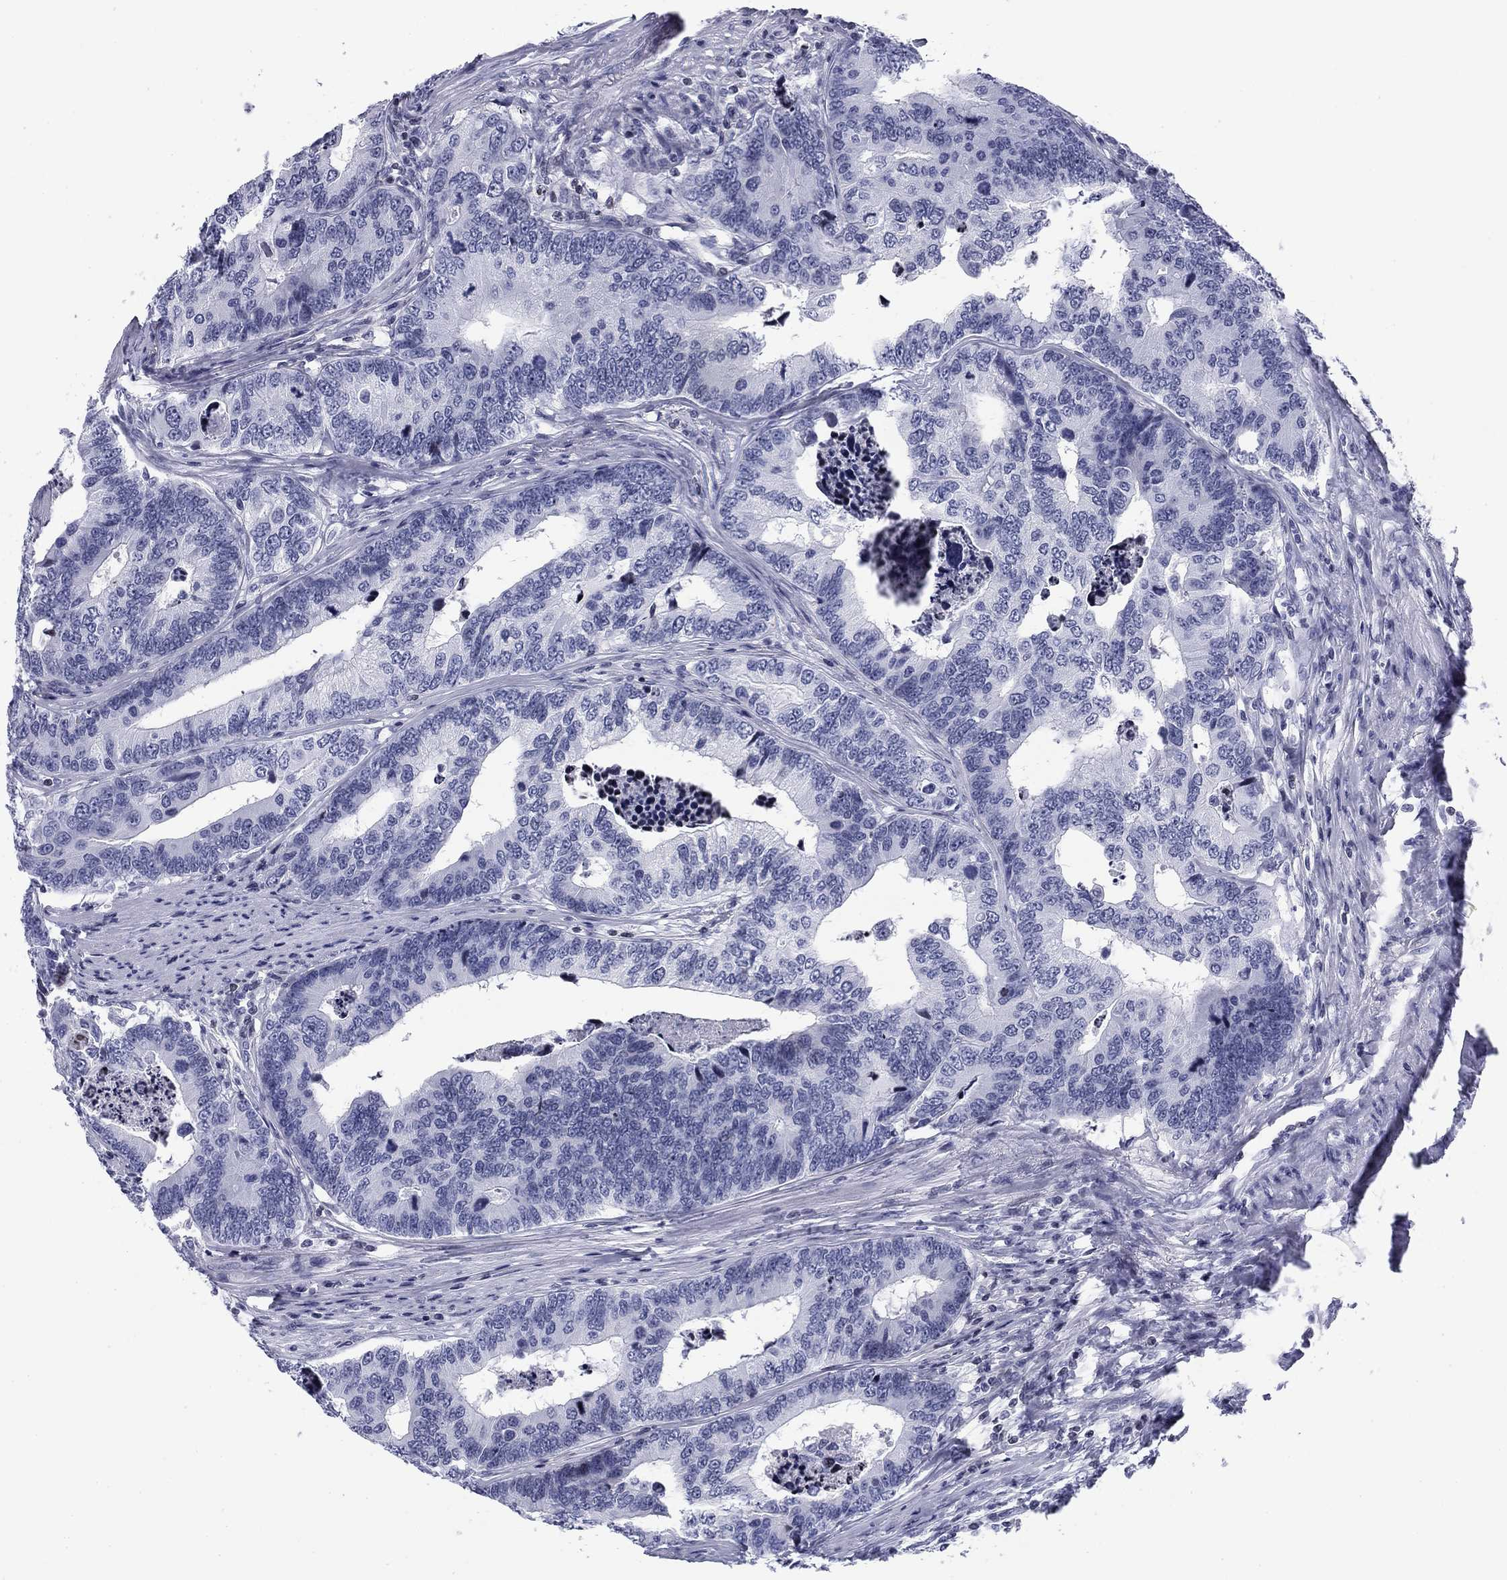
{"staining": {"intensity": "negative", "quantity": "none", "location": "none"}, "tissue": "colorectal cancer", "cell_type": "Tumor cells", "image_type": "cancer", "snomed": [{"axis": "morphology", "description": "Adenocarcinoma, NOS"}, {"axis": "topography", "description": "Colon"}], "caption": "Tumor cells are negative for brown protein staining in colorectal cancer.", "gene": "CCDC144A", "patient": {"sex": "female", "age": 72}}